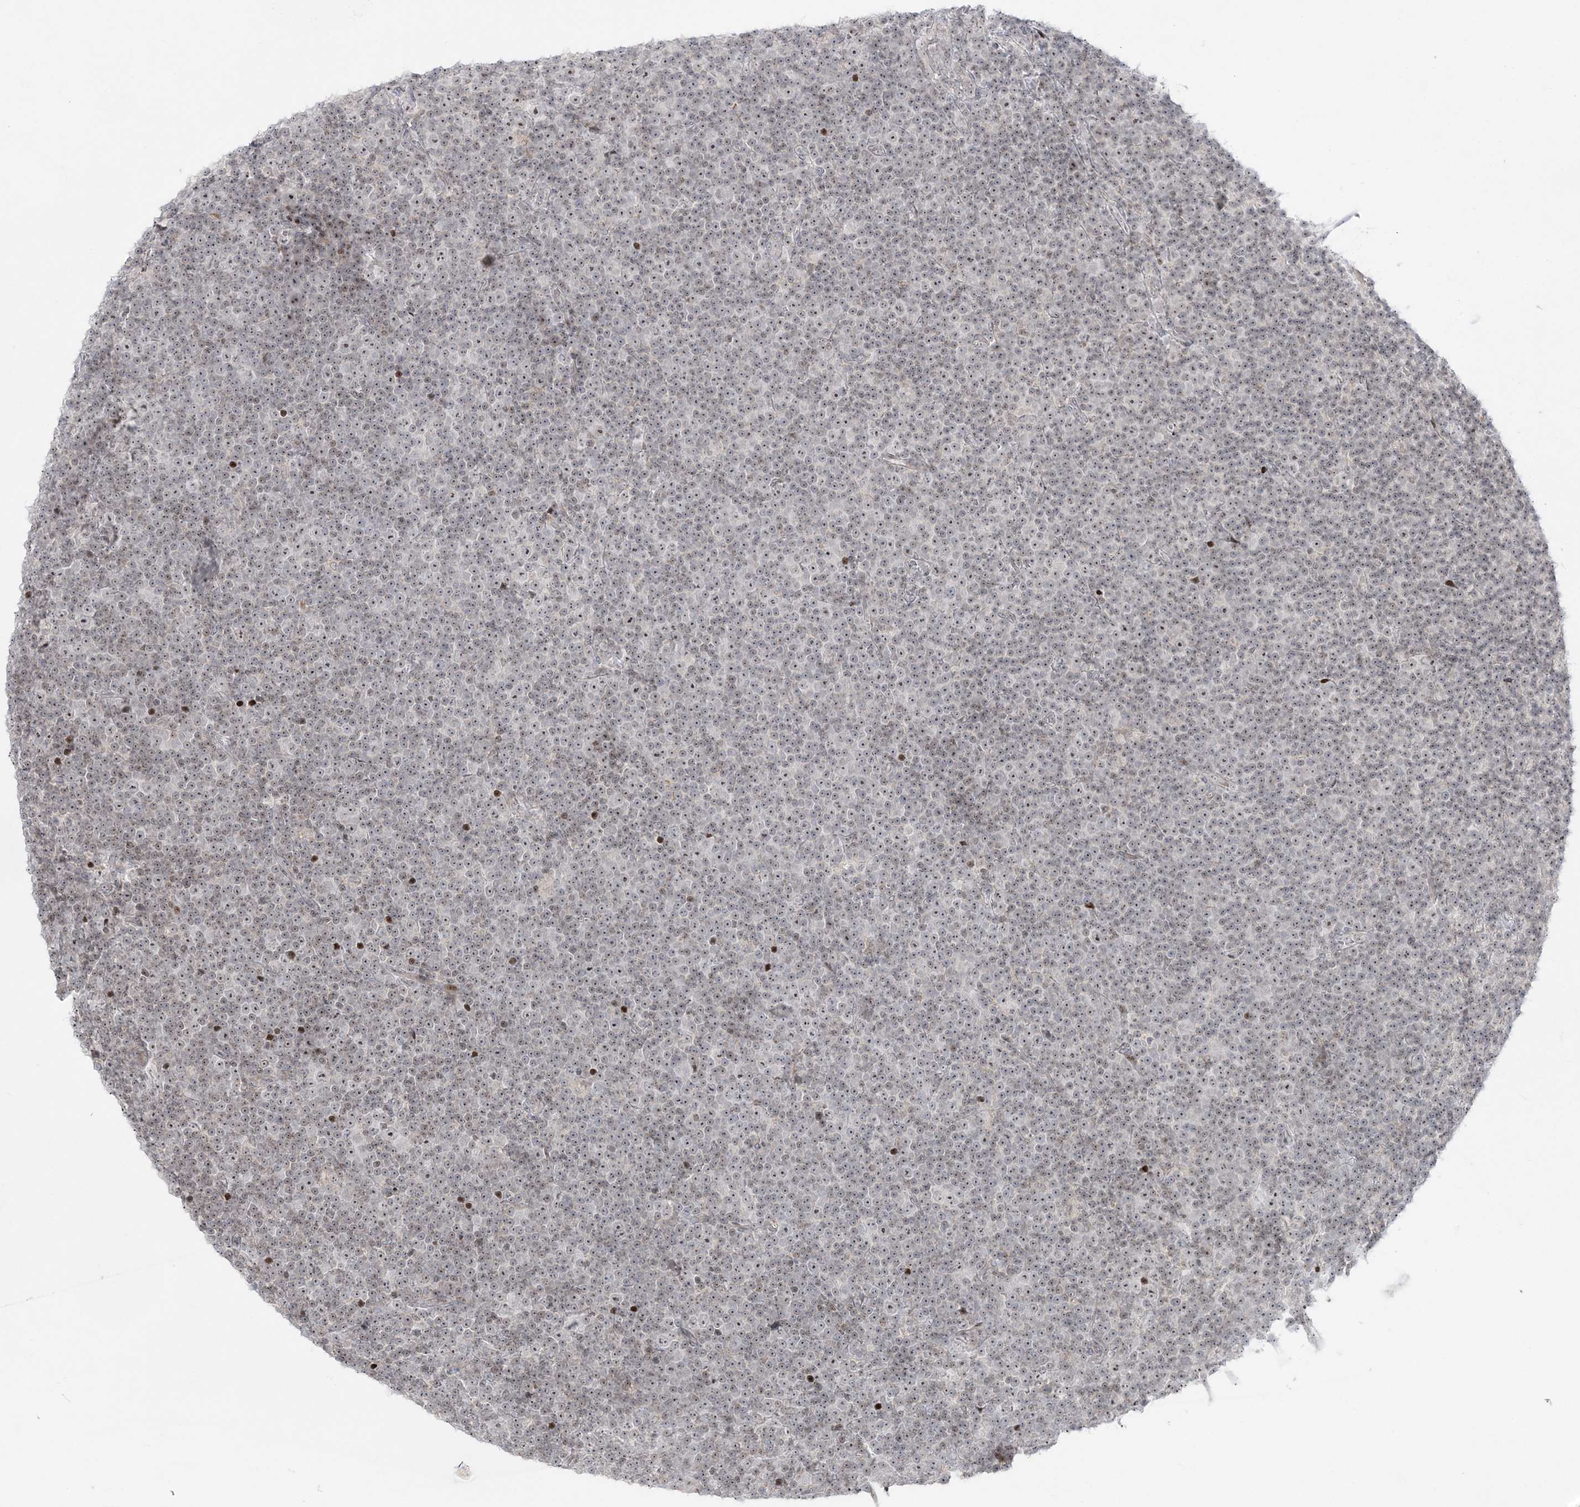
{"staining": {"intensity": "weak", "quantity": "25%-75%", "location": "nuclear"}, "tissue": "lymphoma", "cell_type": "Tumor cells", "image_type": "cancer", "snomed": [{"axis": "morphology", "description": "Malignant lymphoma, non-Hodgkin's type, Low grade"}, {"axis": "topography", "description": "Lymph node"}], "caption": "Human lymphoma stained for a protein (brown) reveals weak nuclear positive staining in approximately 25%-75% of tumor cells.", "gene": "SH3BP4", "patient": {"sex": "female", "age": 67}}